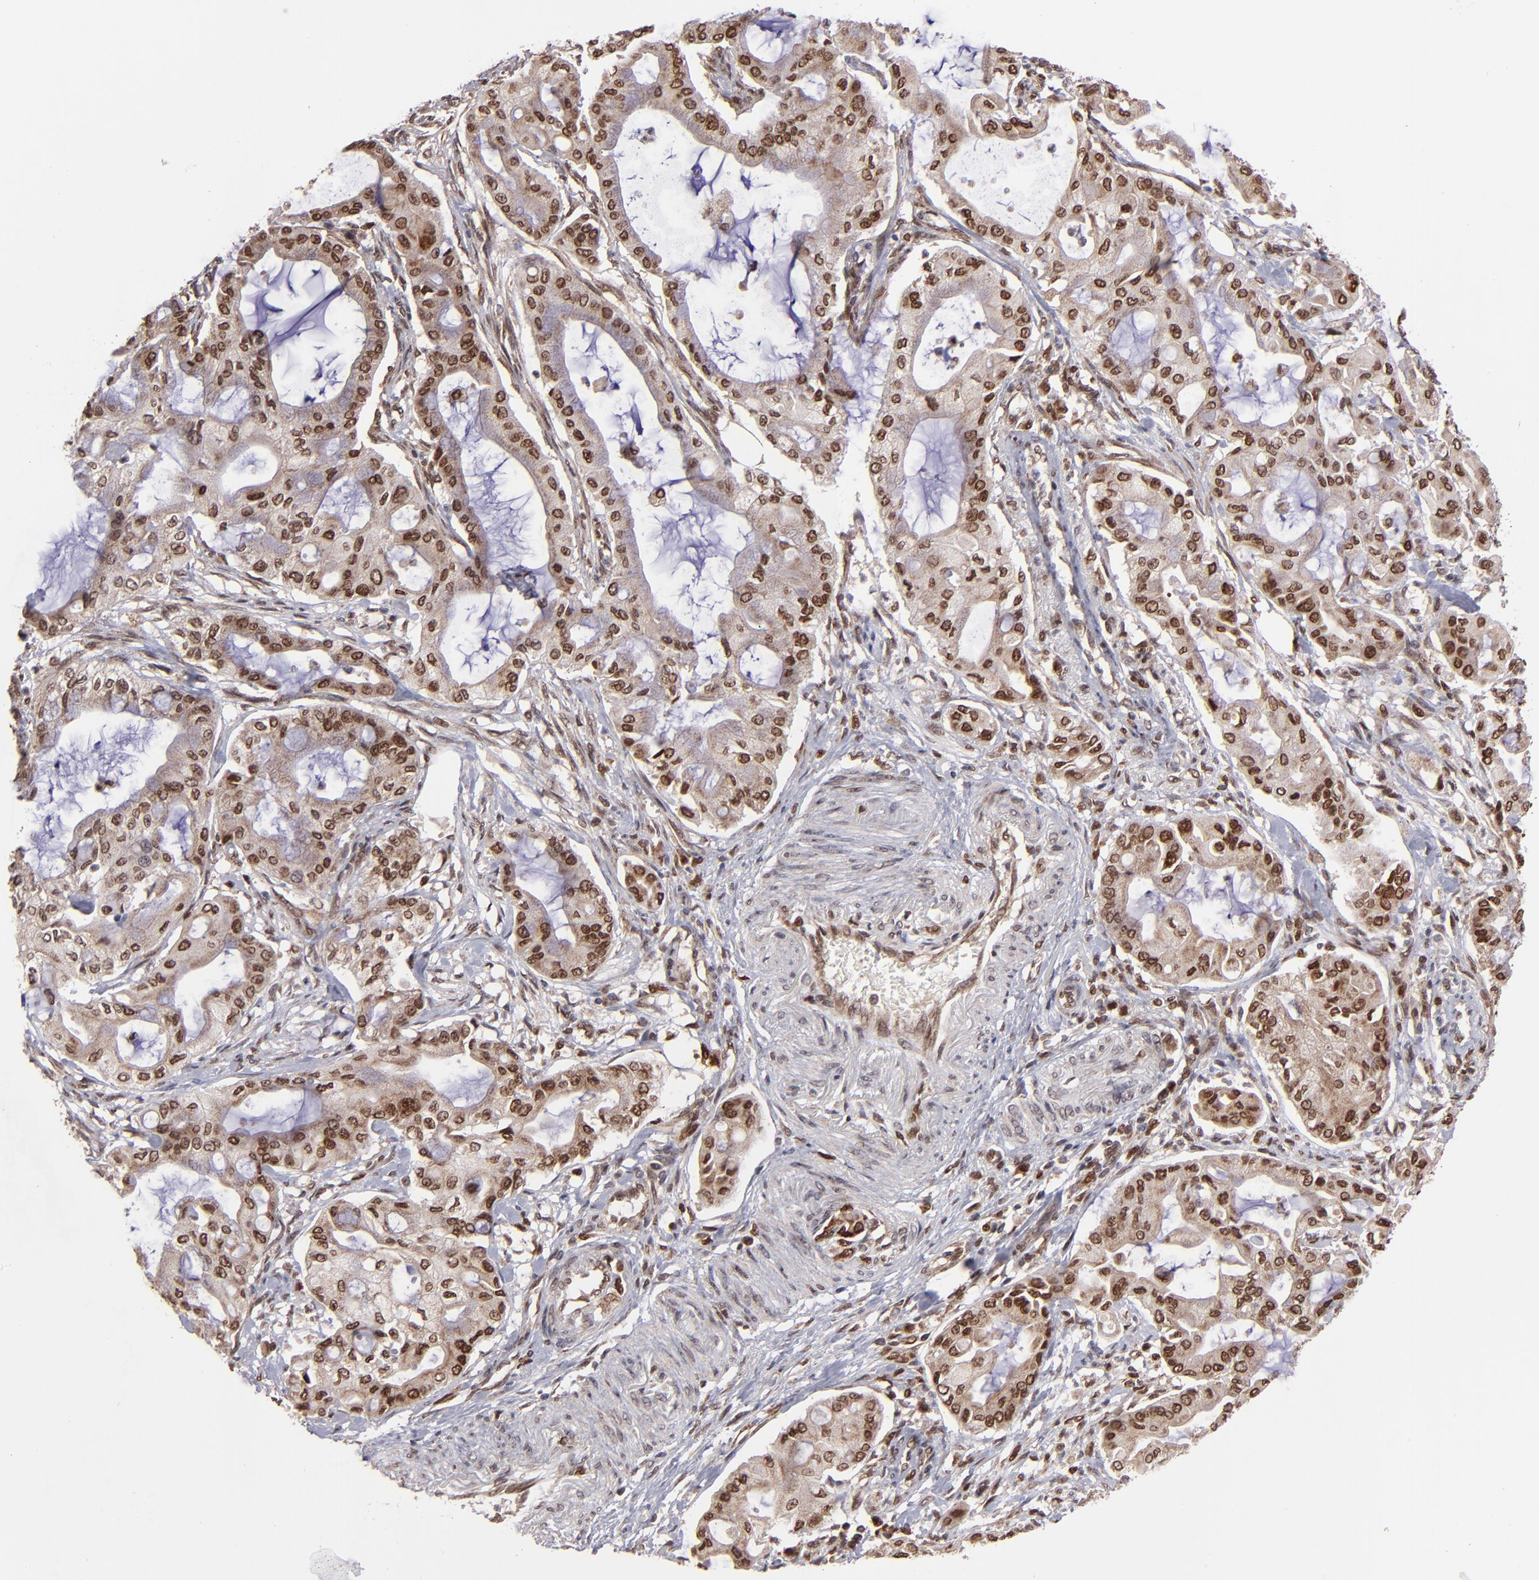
{"staining": {"intensity": "moderate", "quantity": ">75%", "location": "cytoplasmic/membranous,nuclear"}, "tissue": "pancreatic cancer", "cell_type": "Tumor cells", "image_type": "cancer", "snomed": [{"axis": "morphology", "description": "Adenocarcinoma, NOS"}, {"axis": "morphology", "description": "Adenocarcinoma, metastatic, NOS"}, {"axis": "topography", "description": "Lymph node"}, {"axis": "topography", "description": "Pancreas"}, {"axis": "topography", "description": "Duodenum"}], "caption": "Immunohistochemistry (IHC) of human adenocarcinoma (pancreatic) demonstrates medium levels of moderate cytoplasmic/membranous and nuclear staining in approximately >75% of tumor cells.", "gene": "TOP1MT", "patient": {"sex": "female", "age": 64}}